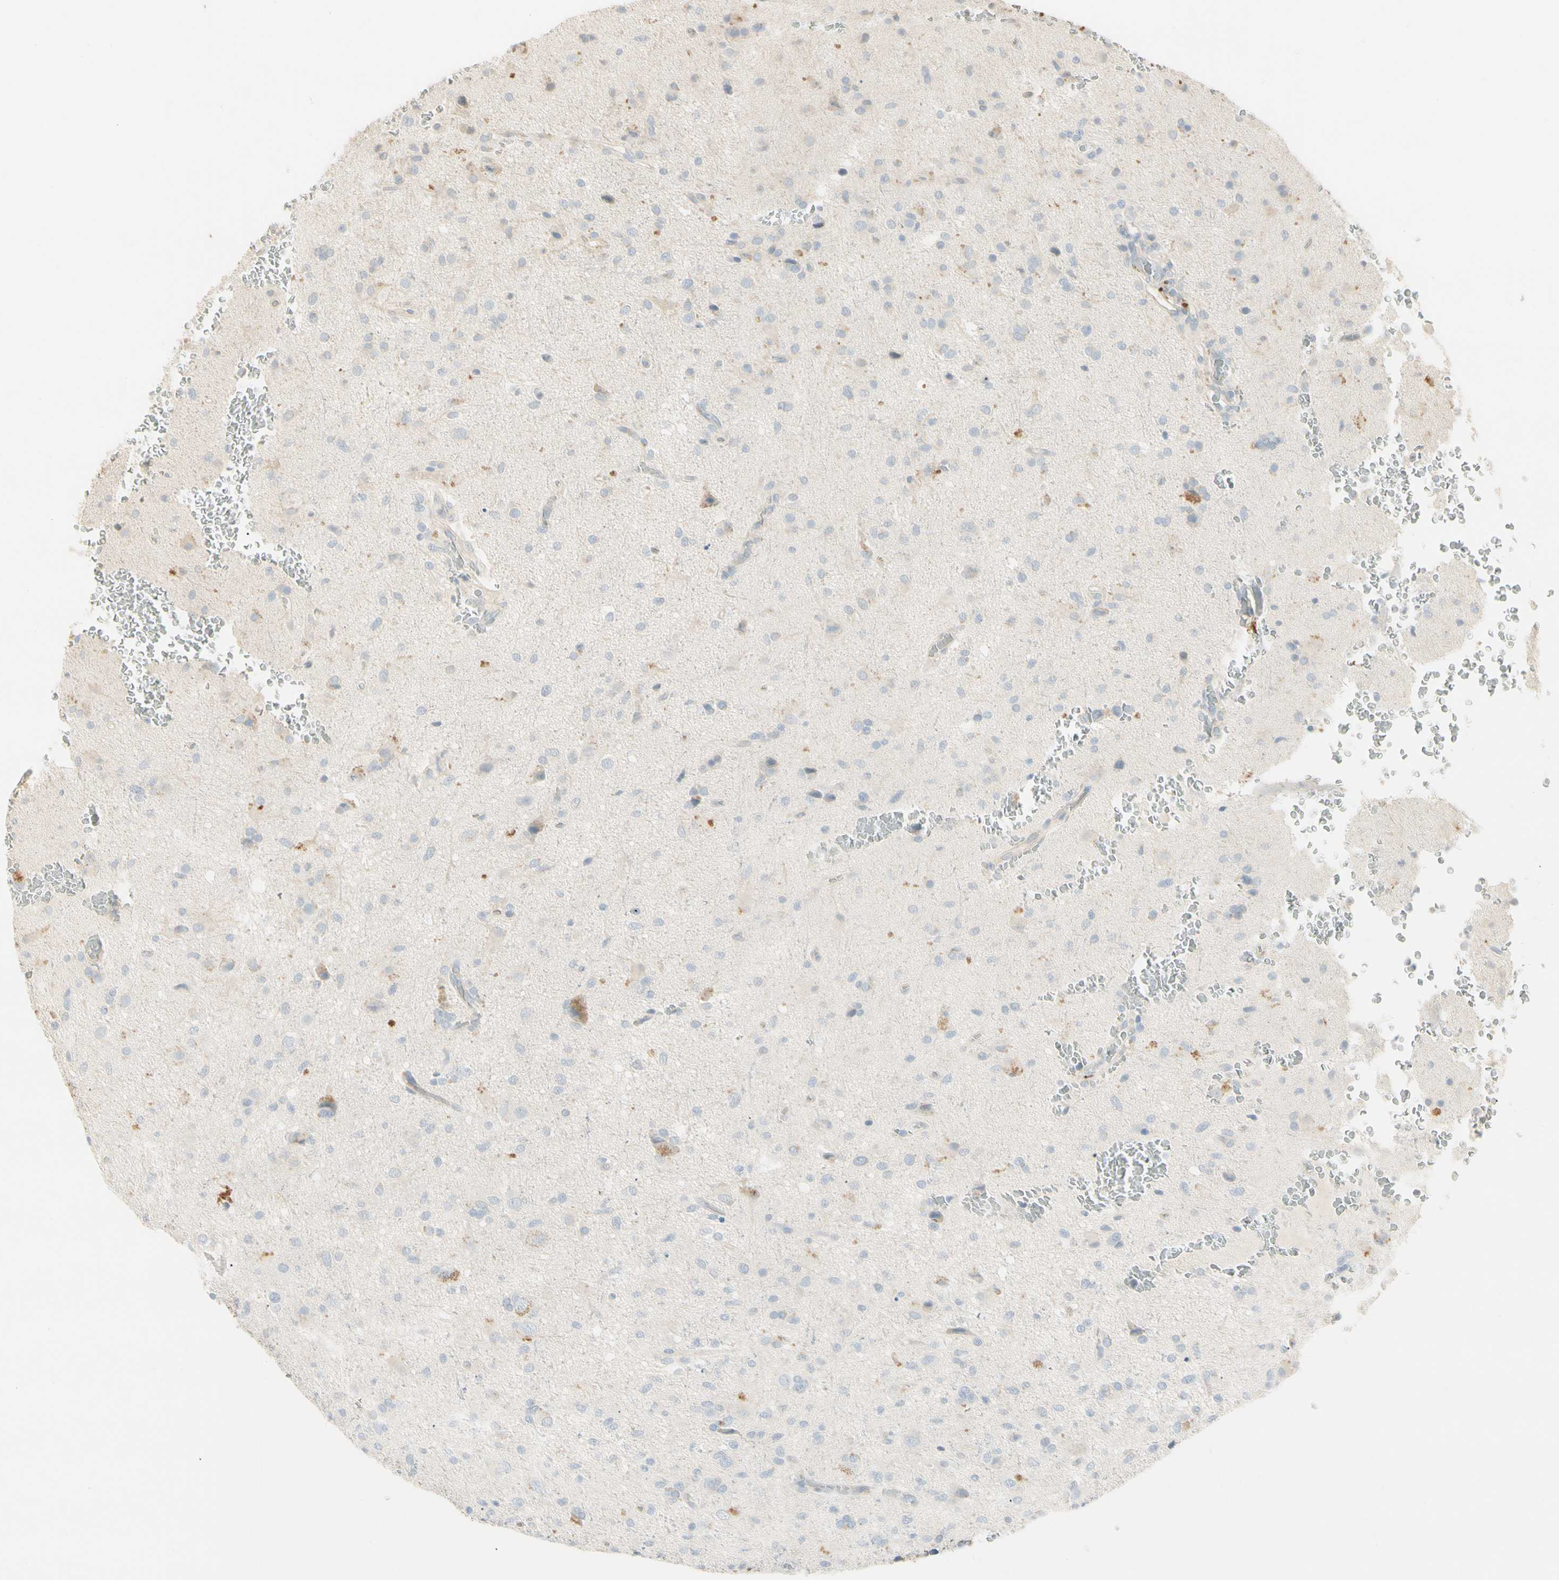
{"staining": {"intensity": "moderate", "quantity": "<25%", "location": "cytoplasmic/membranous"}, "tissue": "glioma", "cell_type": "Tumor cells", "image_type": "cancer", "snomed": [{"axis": "morphology", "description": "Glioma, malignant, High grade"}, {"axis": "topography", "description": "Brain"}], "caption": "Approximately <25% of tumor cells in glioma demonstrate moderate cytoplasmic/membranous protein positivity as visualized by brown immunohistochemical staining.", "gene": "ALDH18A1", "patient": {"sex": "male", "age": 71}}